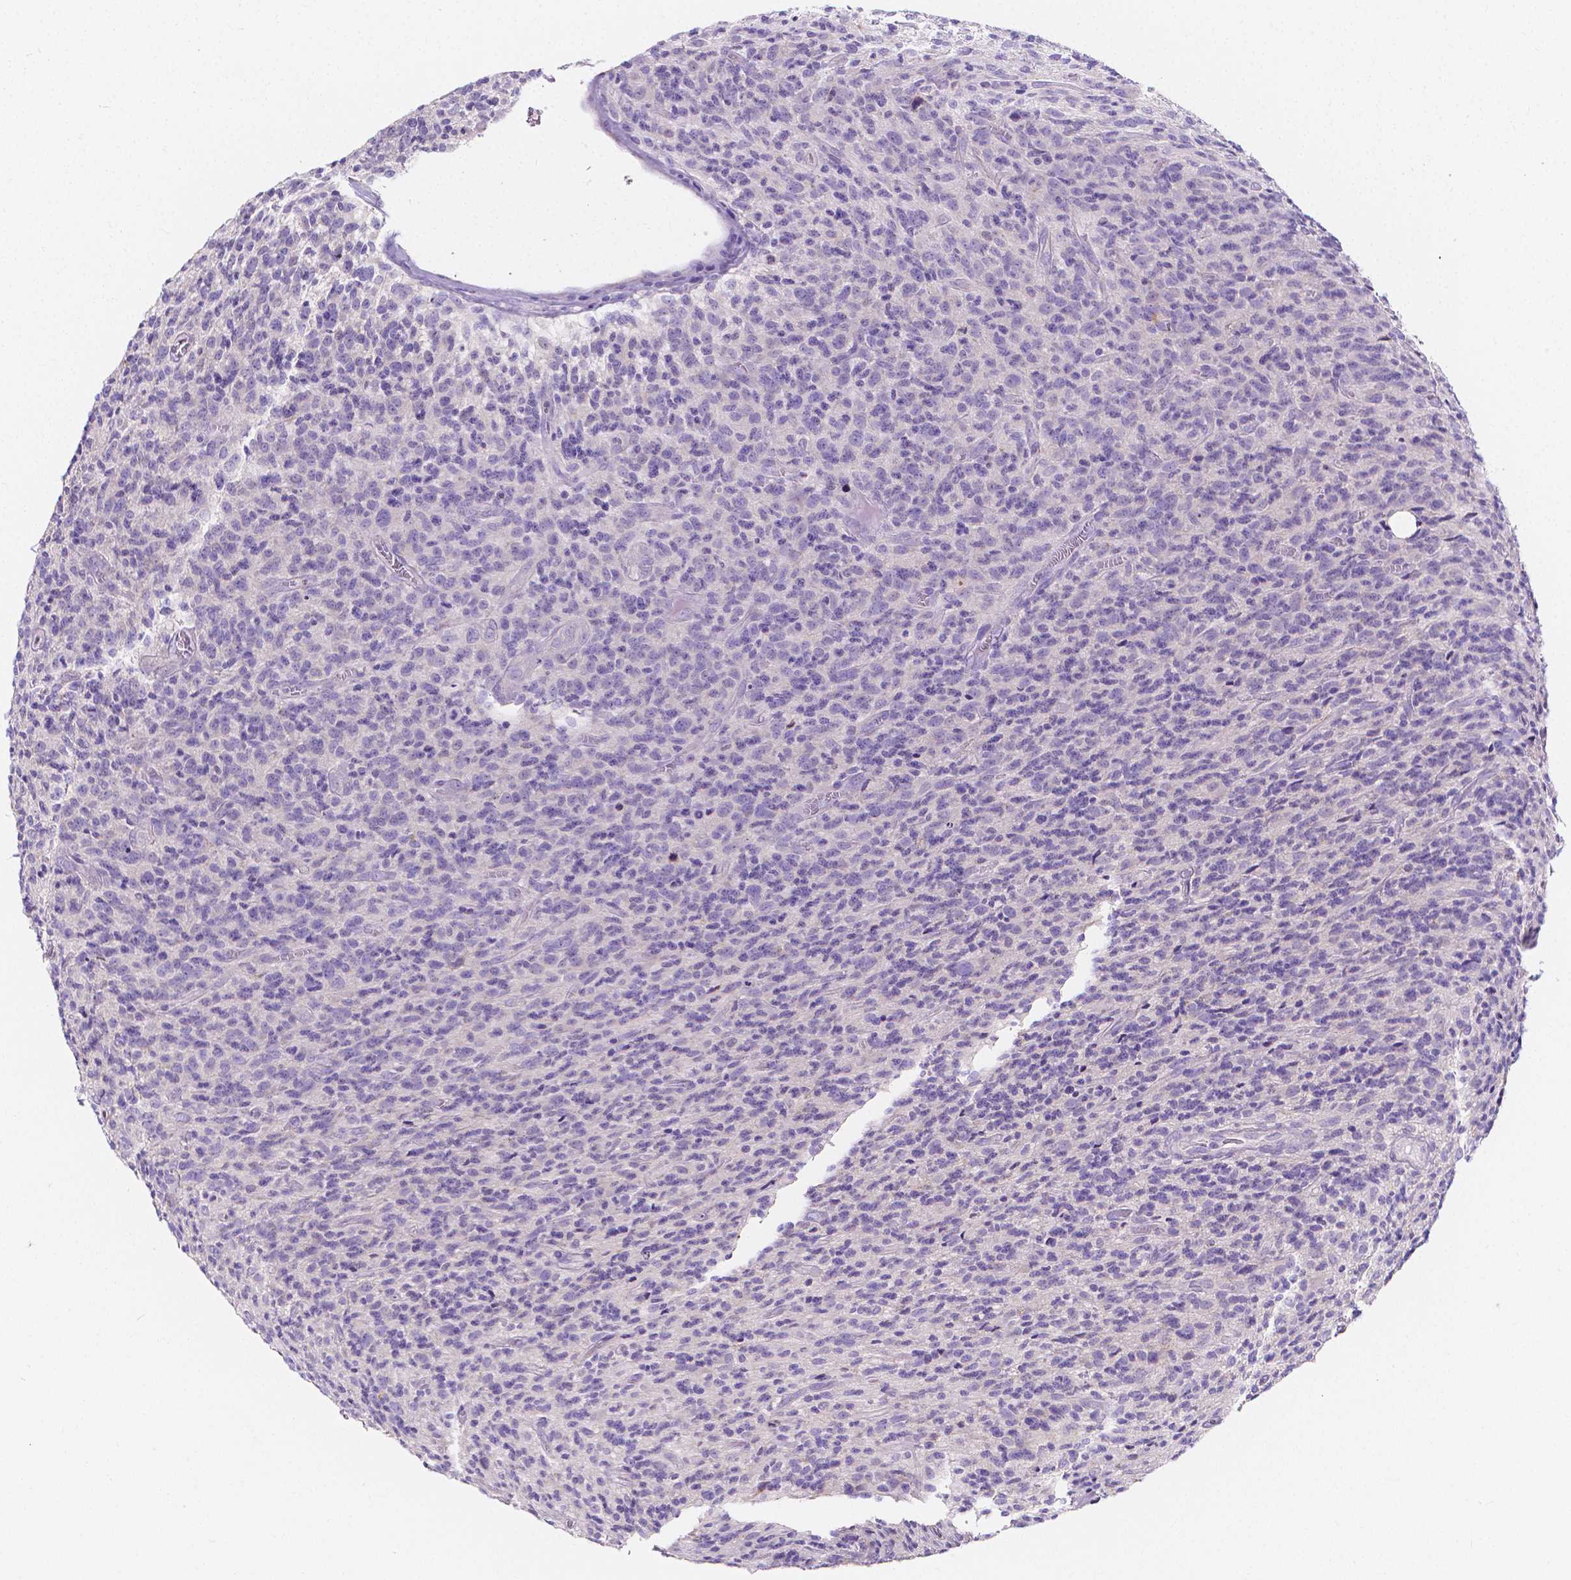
{"staining": {"intensity": "negative", "quantity": "none", "location": "none"}, "tissue": "glioma", "cell_type": "Tumor cells", "image_type": "cancer", "snomed": [{"axis": "morphology", "description": "Glioma, malignant, High grade"}, {"axis": "topography", "description": "Brain"}], "caption": "An immunohistochemistry photomicrograph of glioma is shown. There is no staining in tumor cells of glioma. (DAB (3,3'-diaminobenzidine) immunohistochemistry (IHC) visualized using brightfield microscopy, high magnification).", "gene": "CLSTN2", "patient": {"sex": "male", "age": 76}}